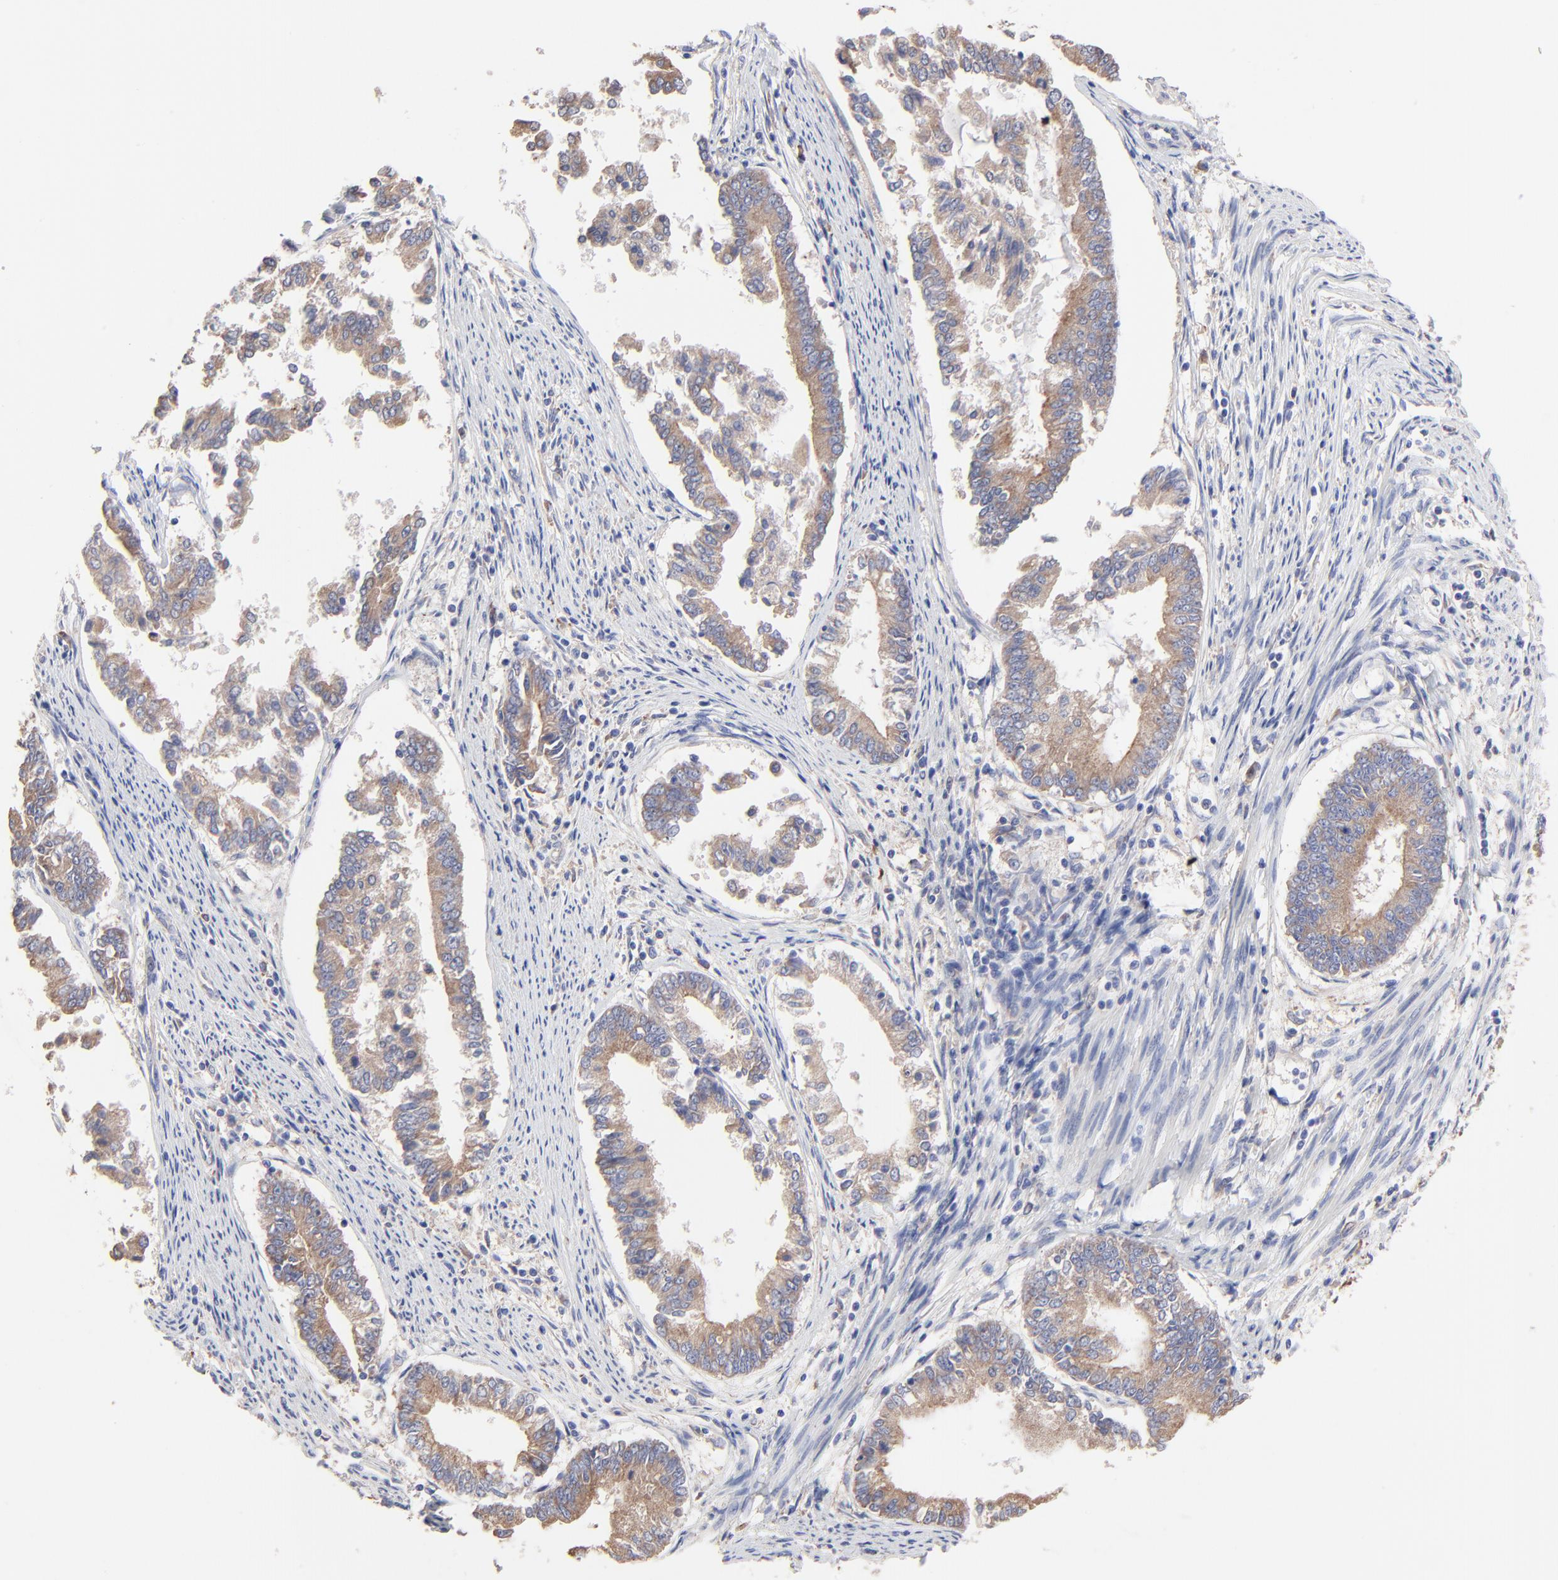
{"staining": {"intensity": "moderate", "quantity": ">75%", "location": "cytoplasmic/membranous"}, "tissue": "endometrial cancer", "cell_type": "Tumor cells", "image_type": "cancer", "snomed": [{"axis": "morphology", "description": "Adenocarcinoma, NOS"}, {"axis": "topography", "description": "Endometrium"}], "caption": "Protein staining displays moderate cytoplasmic/membranous expression in approximately >75% of tumor cells in adenocarcinoma (endometrial). Nuclei are stained in blue.", "gene": "PPFIBP2", "patient": {"sex": "female", "age": 63}}